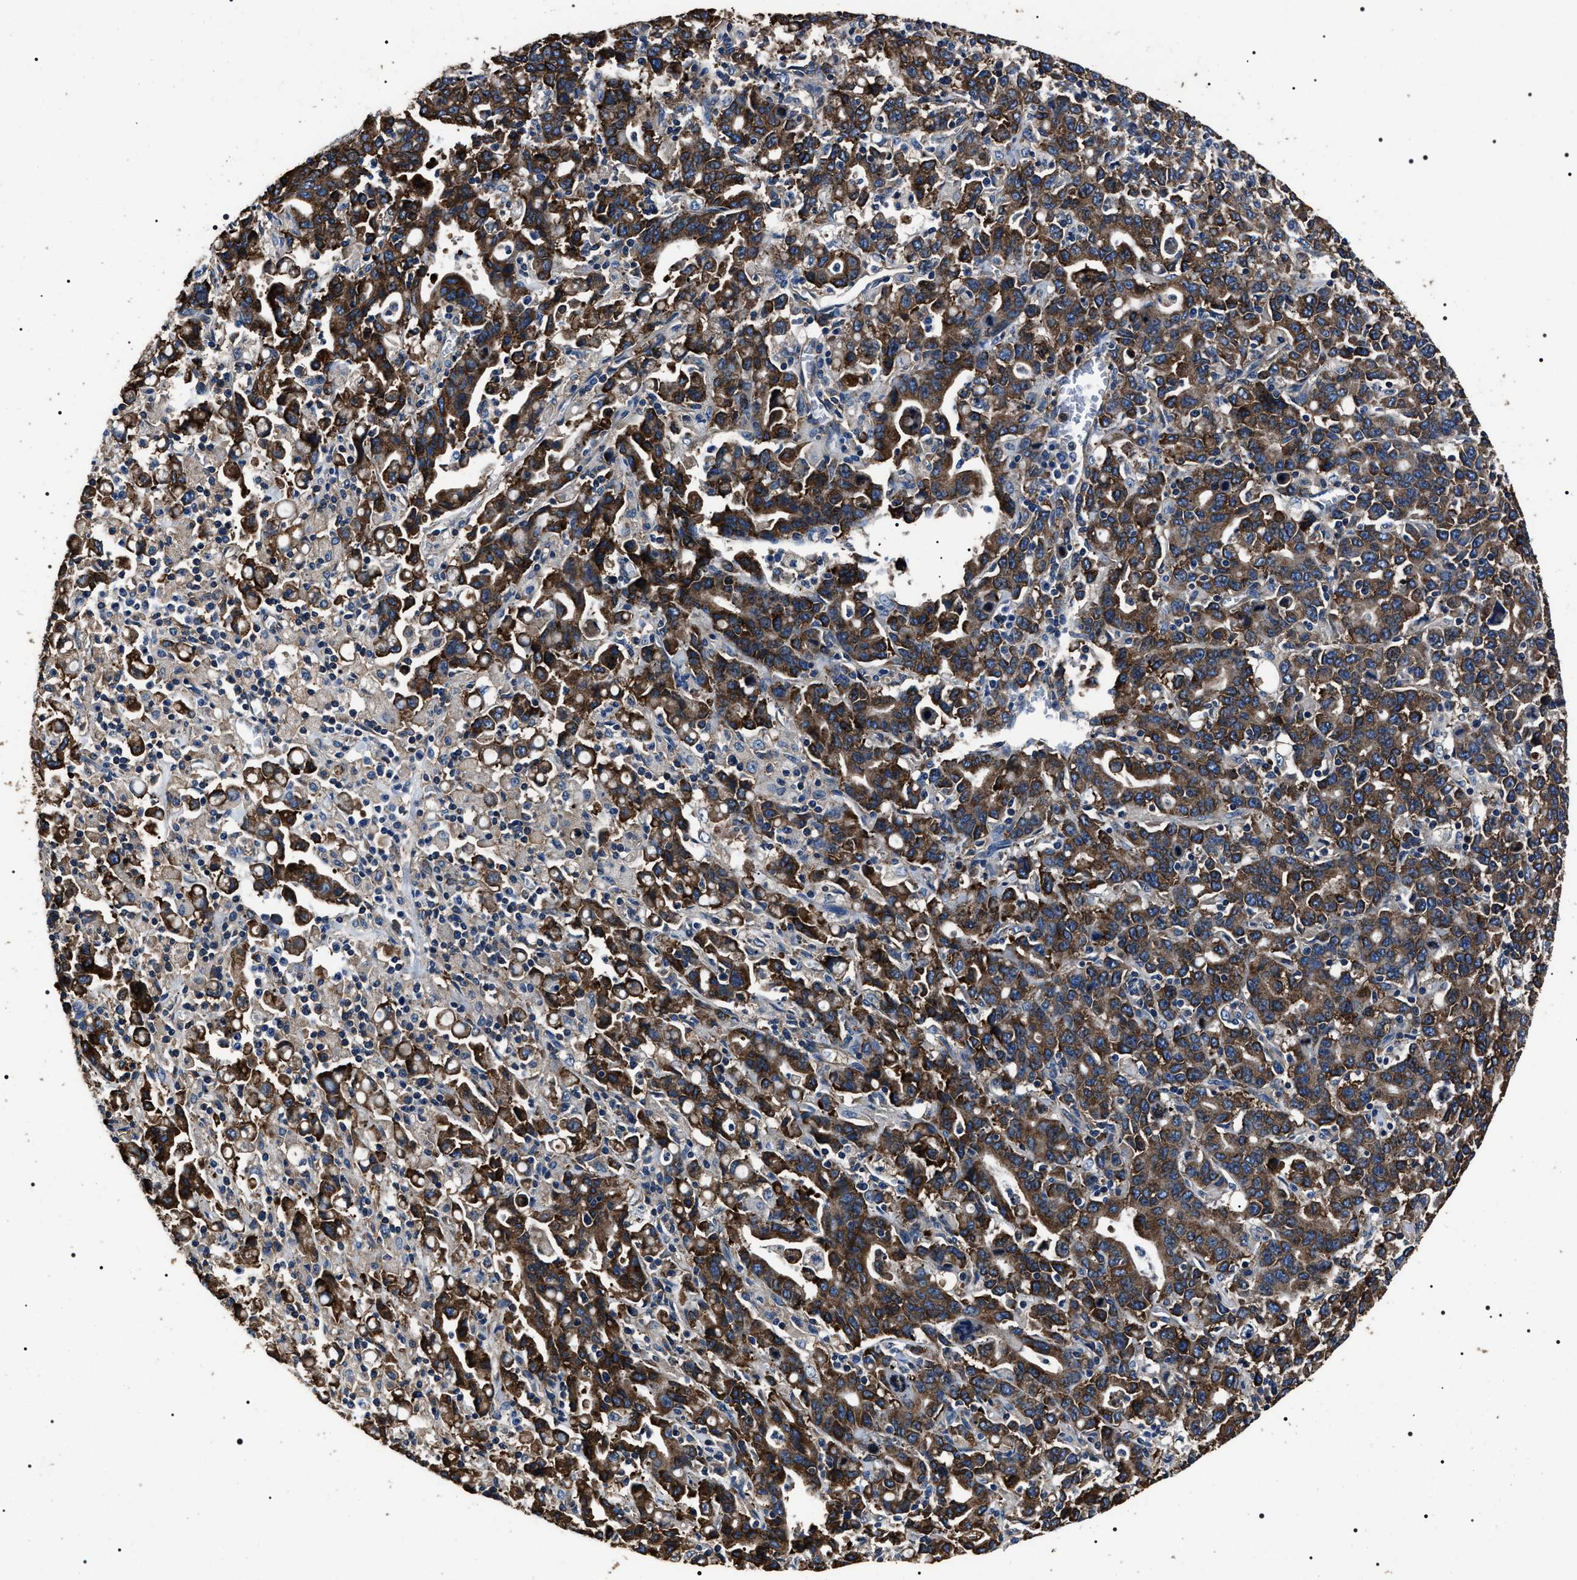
{"staining": {"intensity": "strong", "quantity": "25%-75%", "location": "cytoplasmic/membranous"}, "tissue": "stomach cancer", "cell_type": "Tumor cells", "image_type": "cancer", "snomed": [{"axis": "morphology", "description": "Adenocarcinoma, NOS"}, {"axis": "topography", "description": "Stomach, upper"}], "caption": "Tumor cells display high levels of strong cytoplasmic/membranous expression in about 25%-75% of cells in human stomach adenocarcinoma.", "gene": "HSCB", "patient": {"sex": "male", "age": 69}}